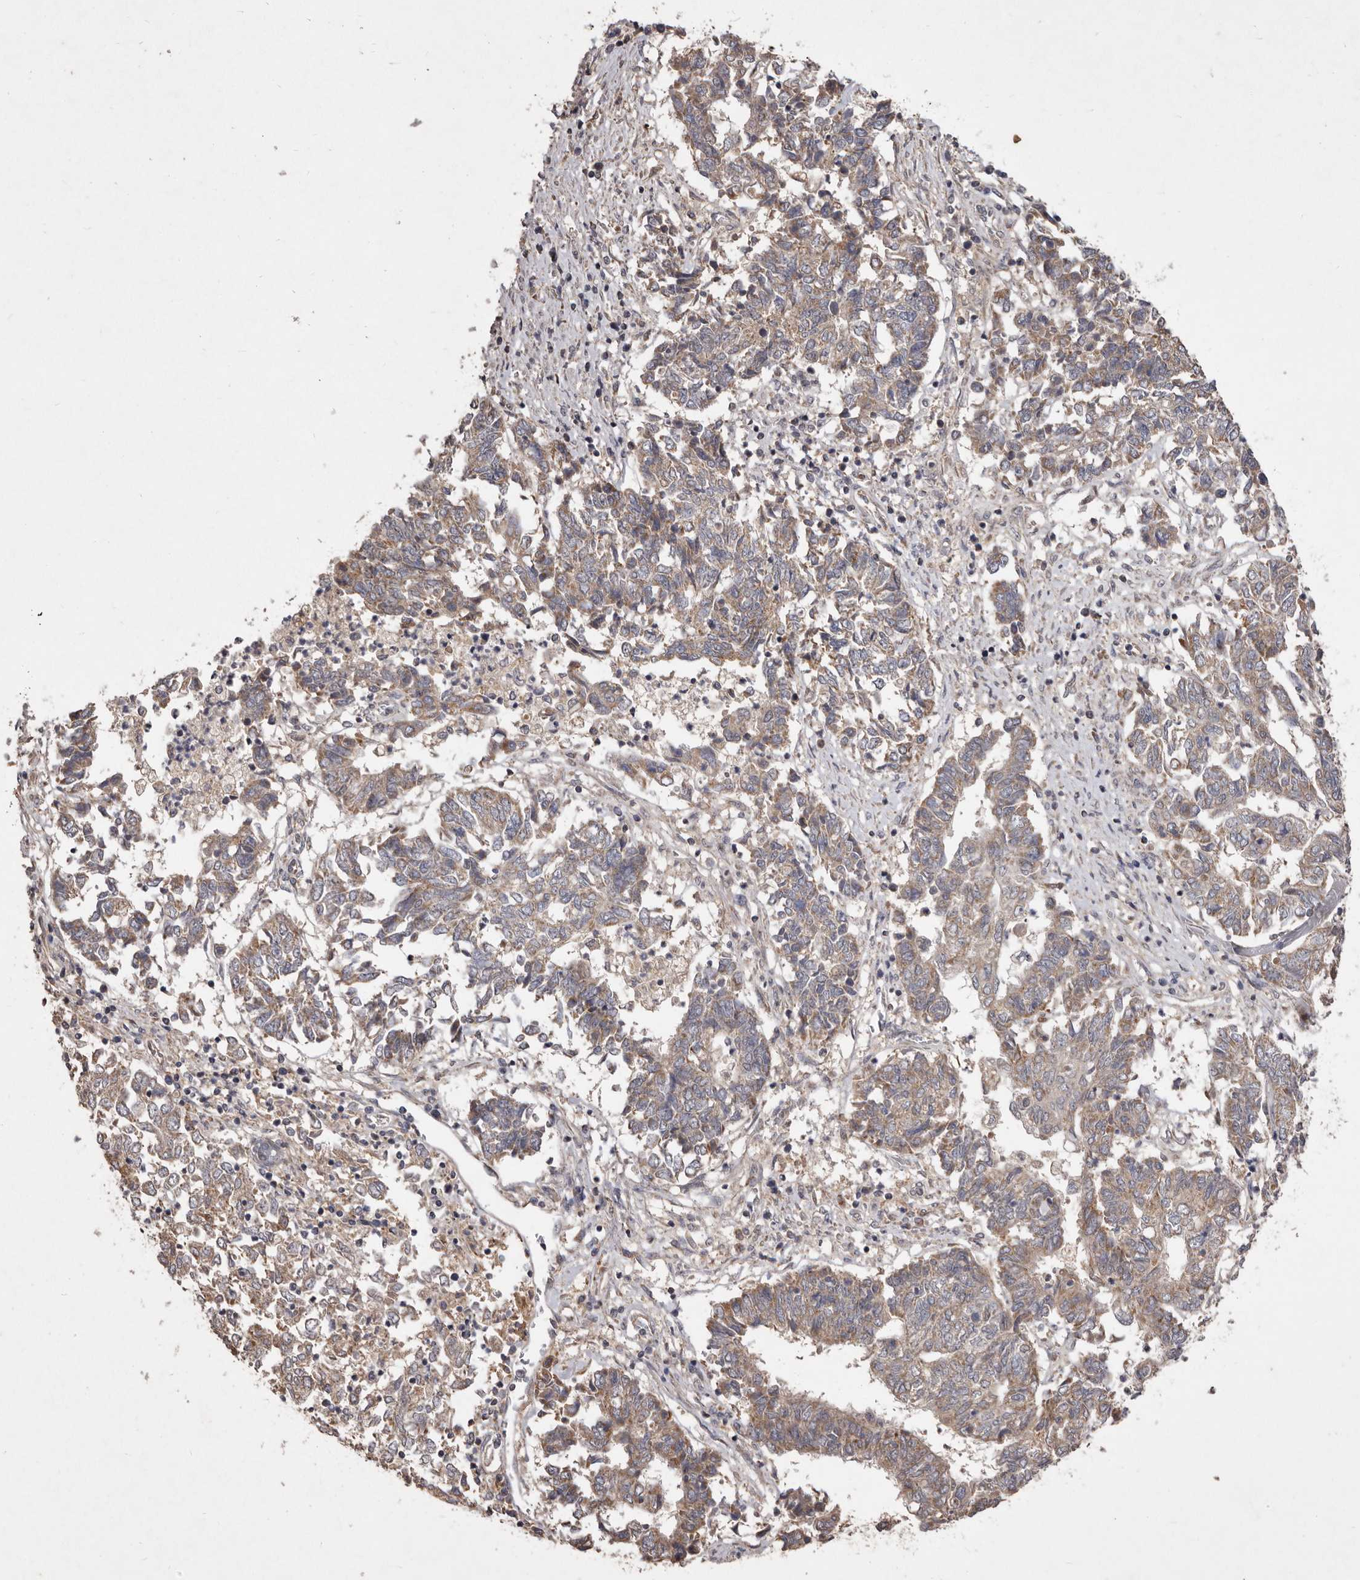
{"staining": {"intensity": "weak", "quantity": ">75%", "location": "cytoplasmic/membranous"}, "tissue": "endometrial cancer", "cell_type": "Tumor cells", "image_type": "cancer", "snomed": [{"axis": "morphology", "description": "Adenocarcinoma, NOS"}, {"axis": "topography", "description": "Endometrium"}], "caption": "Brown immunohistochemical staining in endometrial cancer (adenocarcinoma) displays weak cytoplasmic/membranous expression in about >75% of tumor cells. (Brightfield microscopy of DAB IHC at high magnification).", "gene": "FLAD1", "patient": {"sex": "female", "age": 80}}